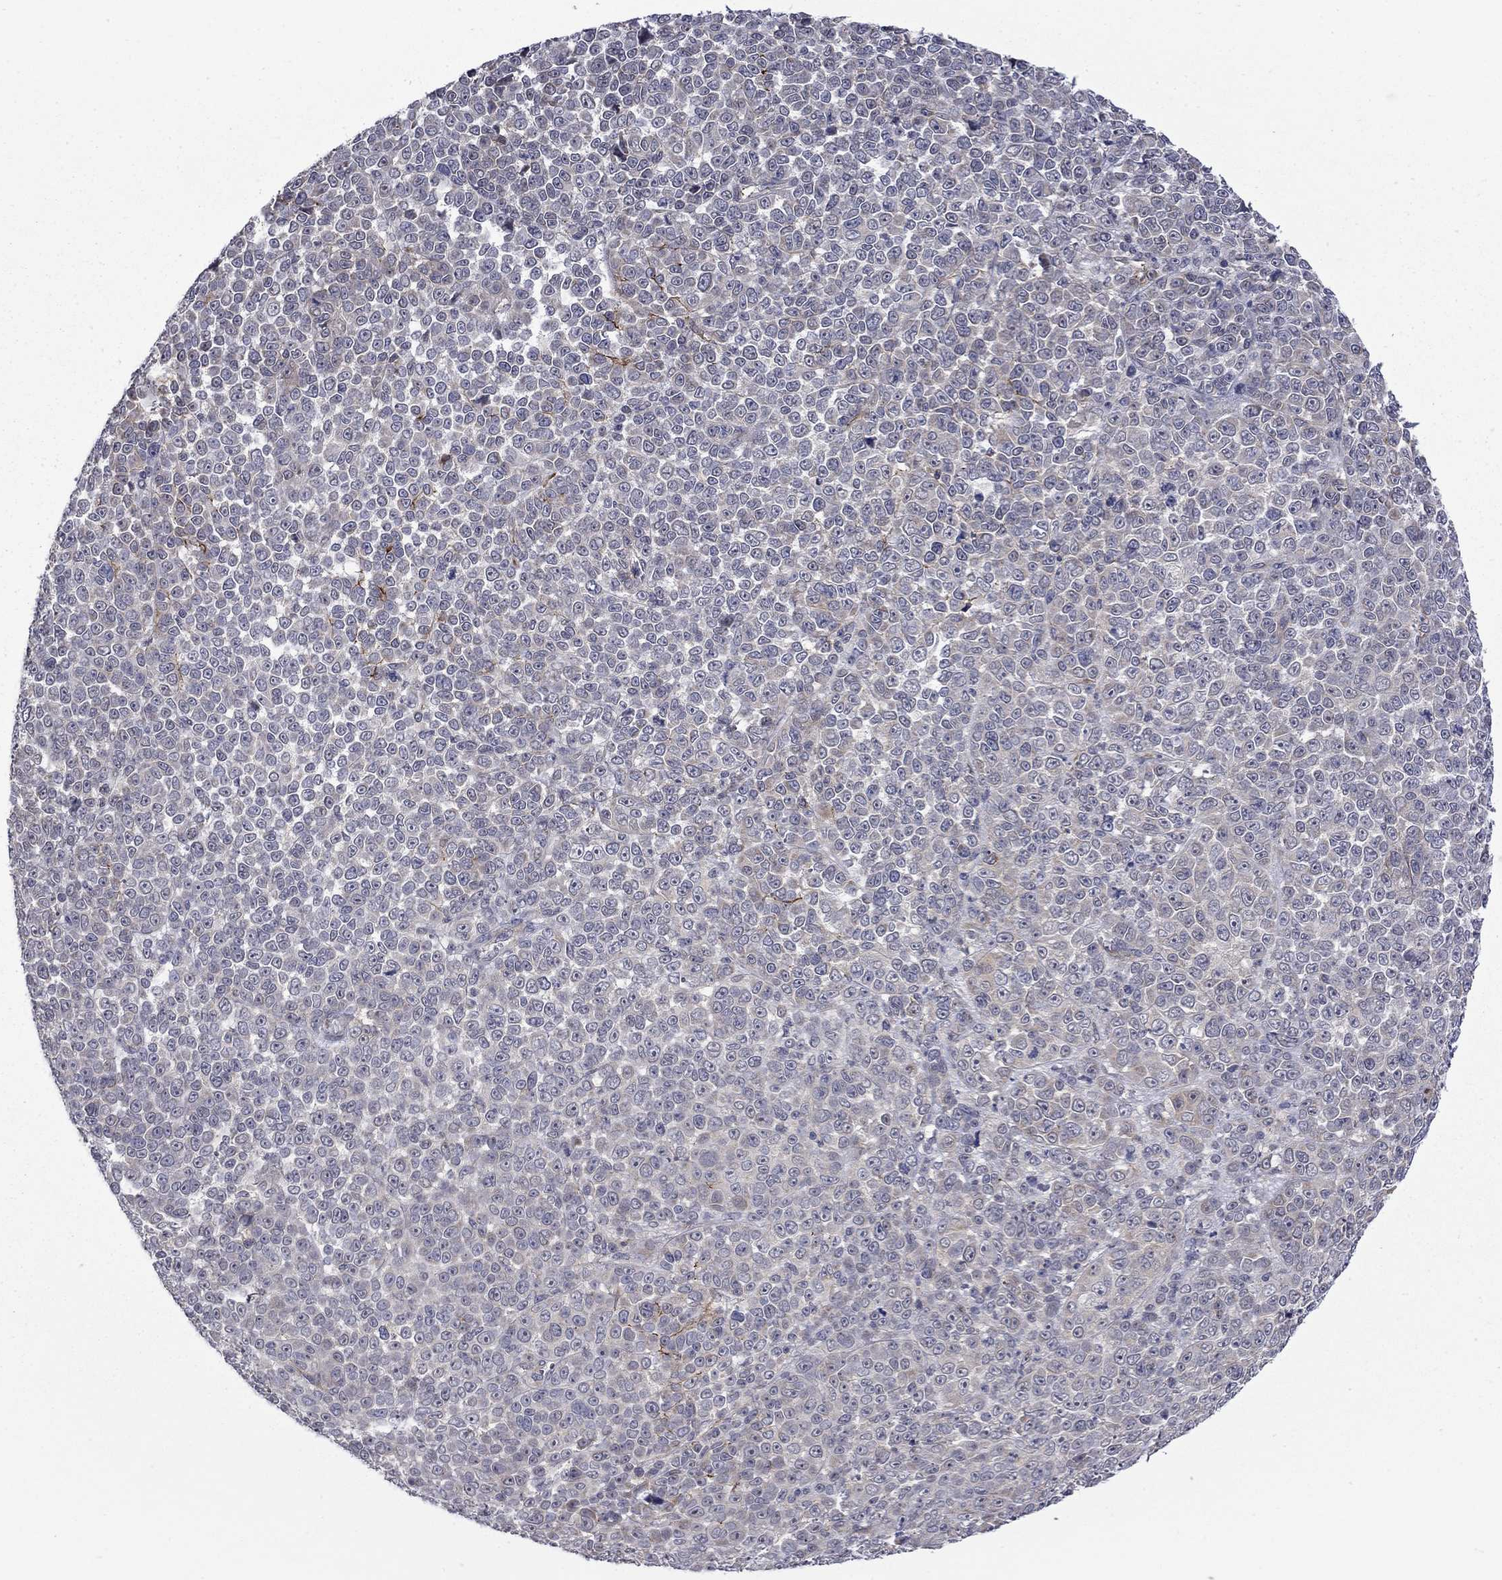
{"staining": {"intensity": "negative", "quantity": "none", "location": "none"}, "tissue": "melanoma", "cell_type": "Tumor cells", "image_type": "cancer", "snomed": [{"axis": "morphology", "description": "Malignant melanoma, NOS"}, {"axis": "topography", "description": "Skin"}], "caption": "Malignant melanoma was stained to show a protein in brown. There is no significant positivity in tumor cells.", "gene": "DOP1B", "patient": {"sex": "female", "age": 95}}